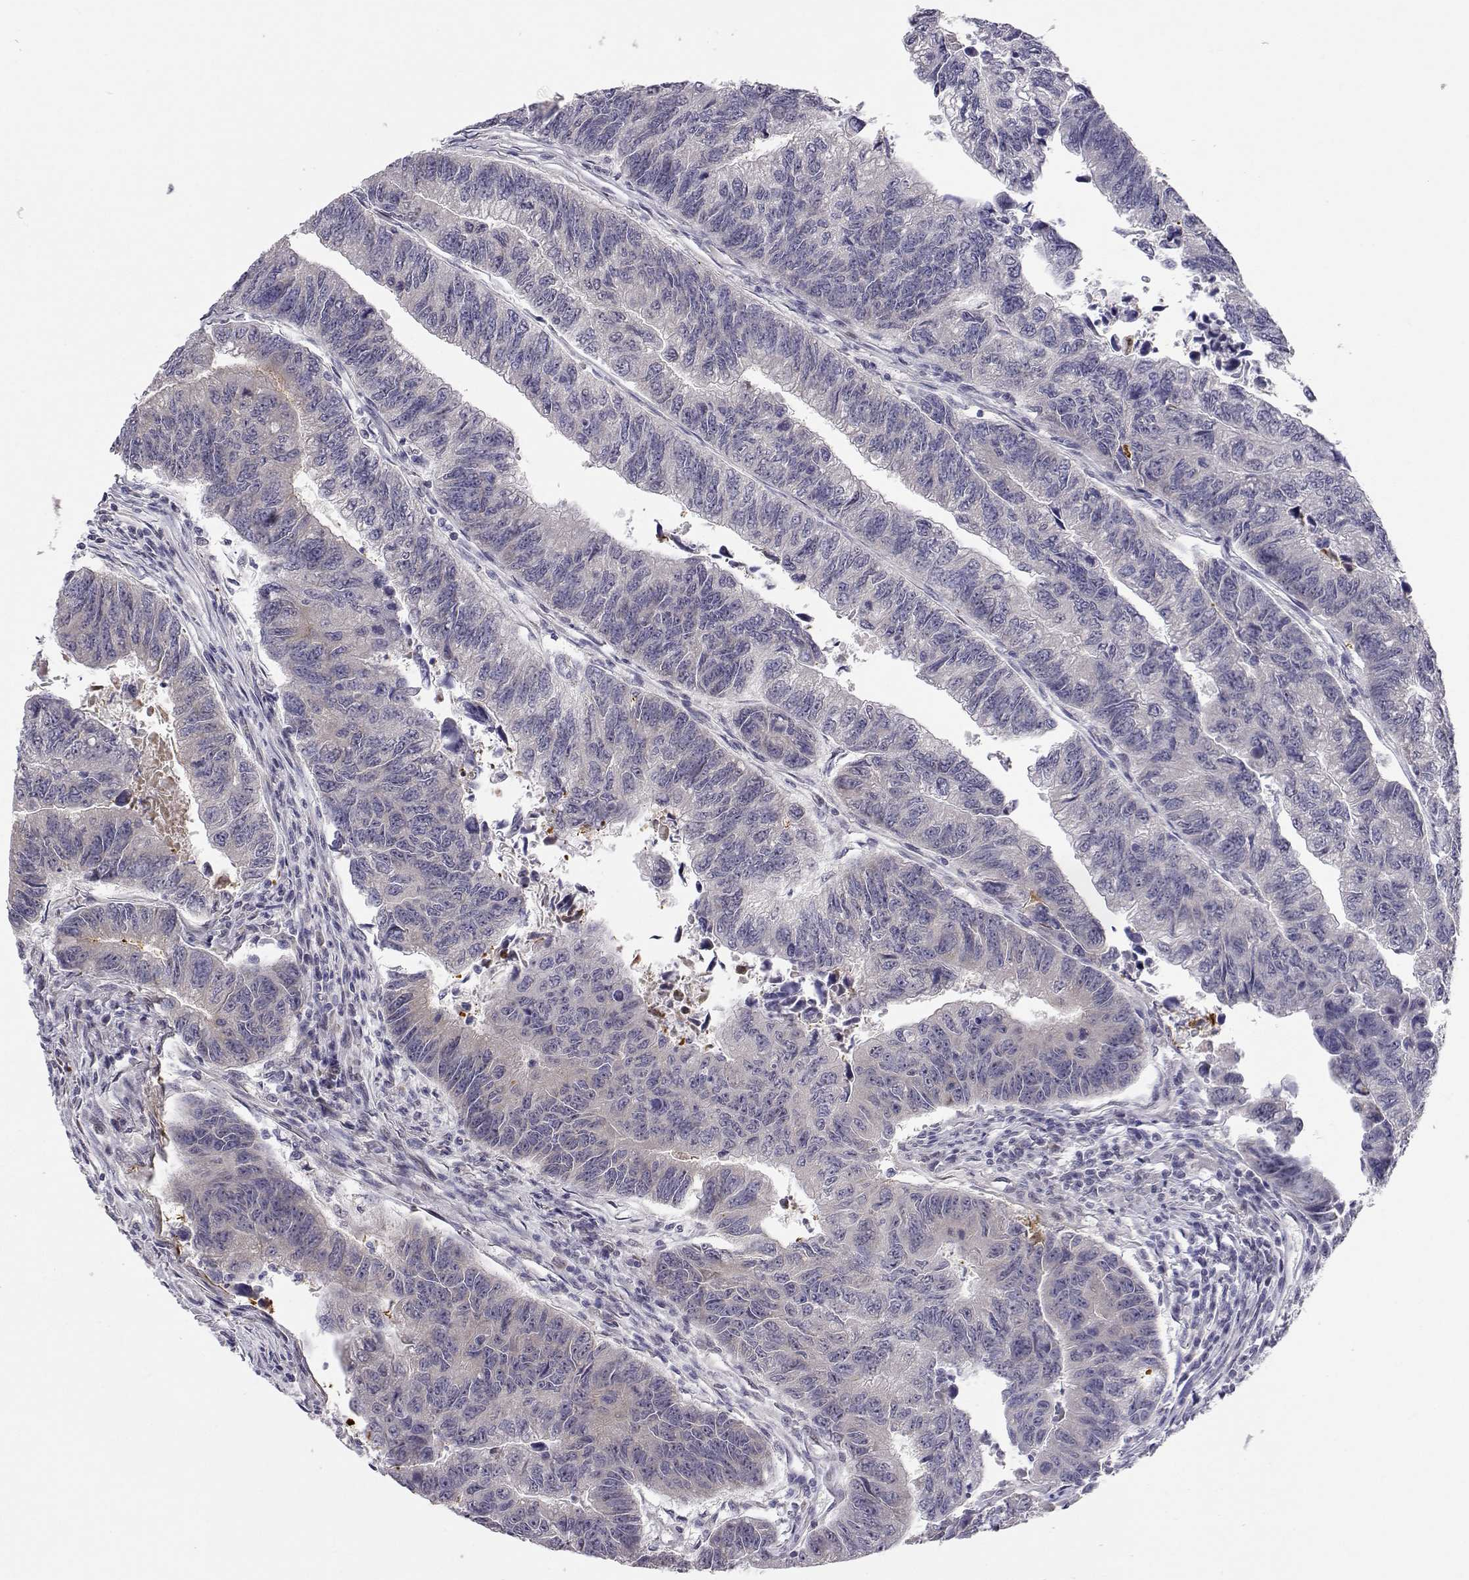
{"staining": {"intensity": "negative", "quantity": "none", "location": "none"}, "tissue": "colorectal cancer", "cell_type": "Tumor cells", "image_type": "cancer", "snomed": [{"axis": "morphology", "description": "Adenocarcinoma, NOS"}, {"axis": "topography", "description": "Colon"}], "caption": "The photomicrograph shows no significant positivity in tumor cells of adenocarcinoma (colorectal).", "gene": "SLC6A3", "patient": {"sex": "female", "age": 65}}